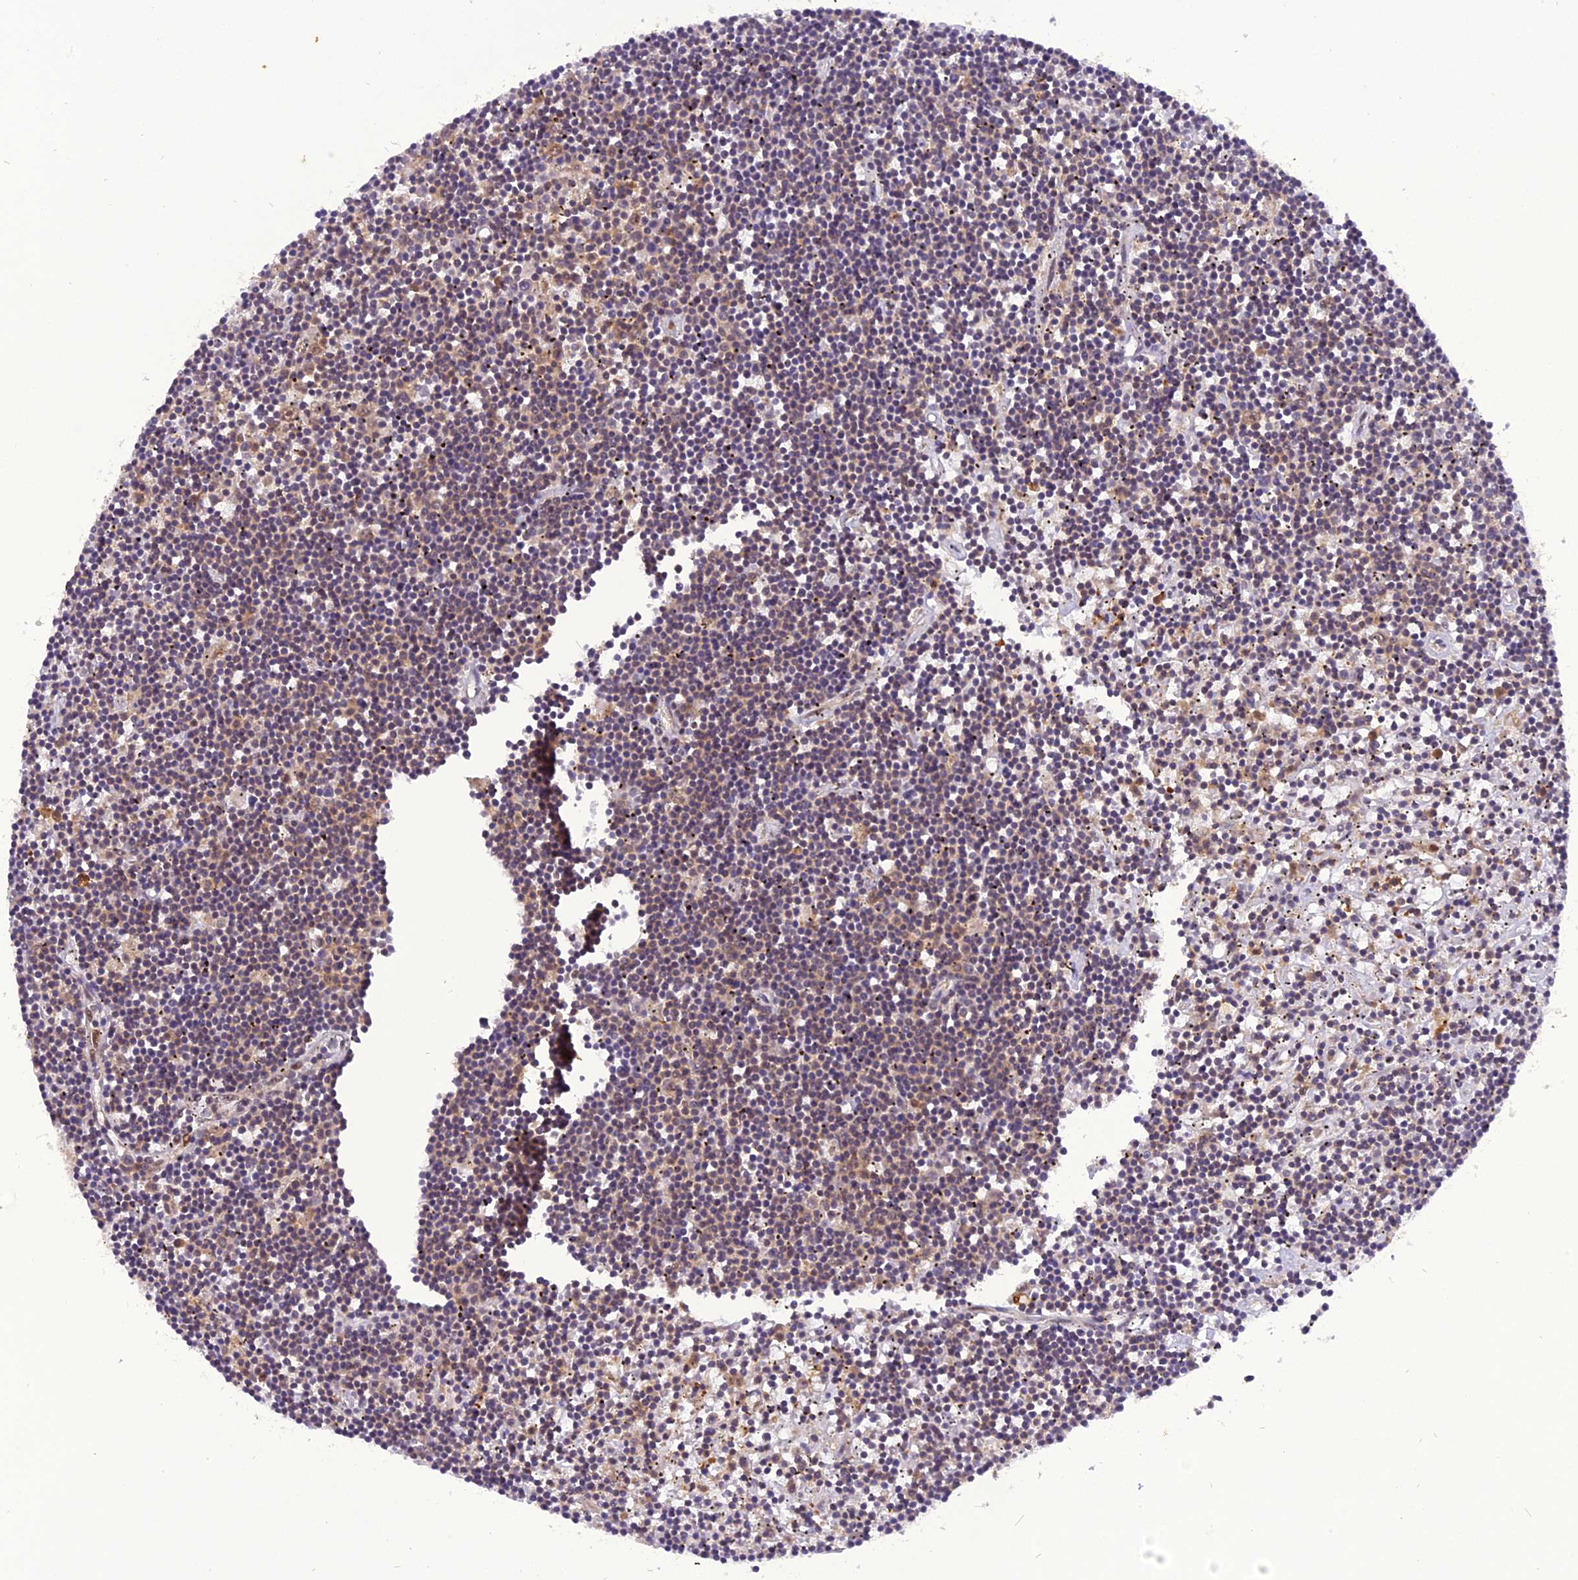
{"staining": {"intensity": "weak", "quantity": "<25%", "location": "cytoplasmic/membranous"}, "tissue": "lymphoma", "cell_type": "Tumor cells", "image_type": "cancer", "snomed": [{"axis": "morphology", "description": "Malignant lymphoma, non-Hodgkin's type, Low grade"}, {"axis": "topography", "description": "Spleen"}], "caption": "Lymphoma was stained to show a protein in brown. There is no significant staining in tumor cells. (DAB immunohistochemistry with hematoxylin counter stain).", "gene": "RABGGTA", "patient": {"sex": "male", "age": 76}}